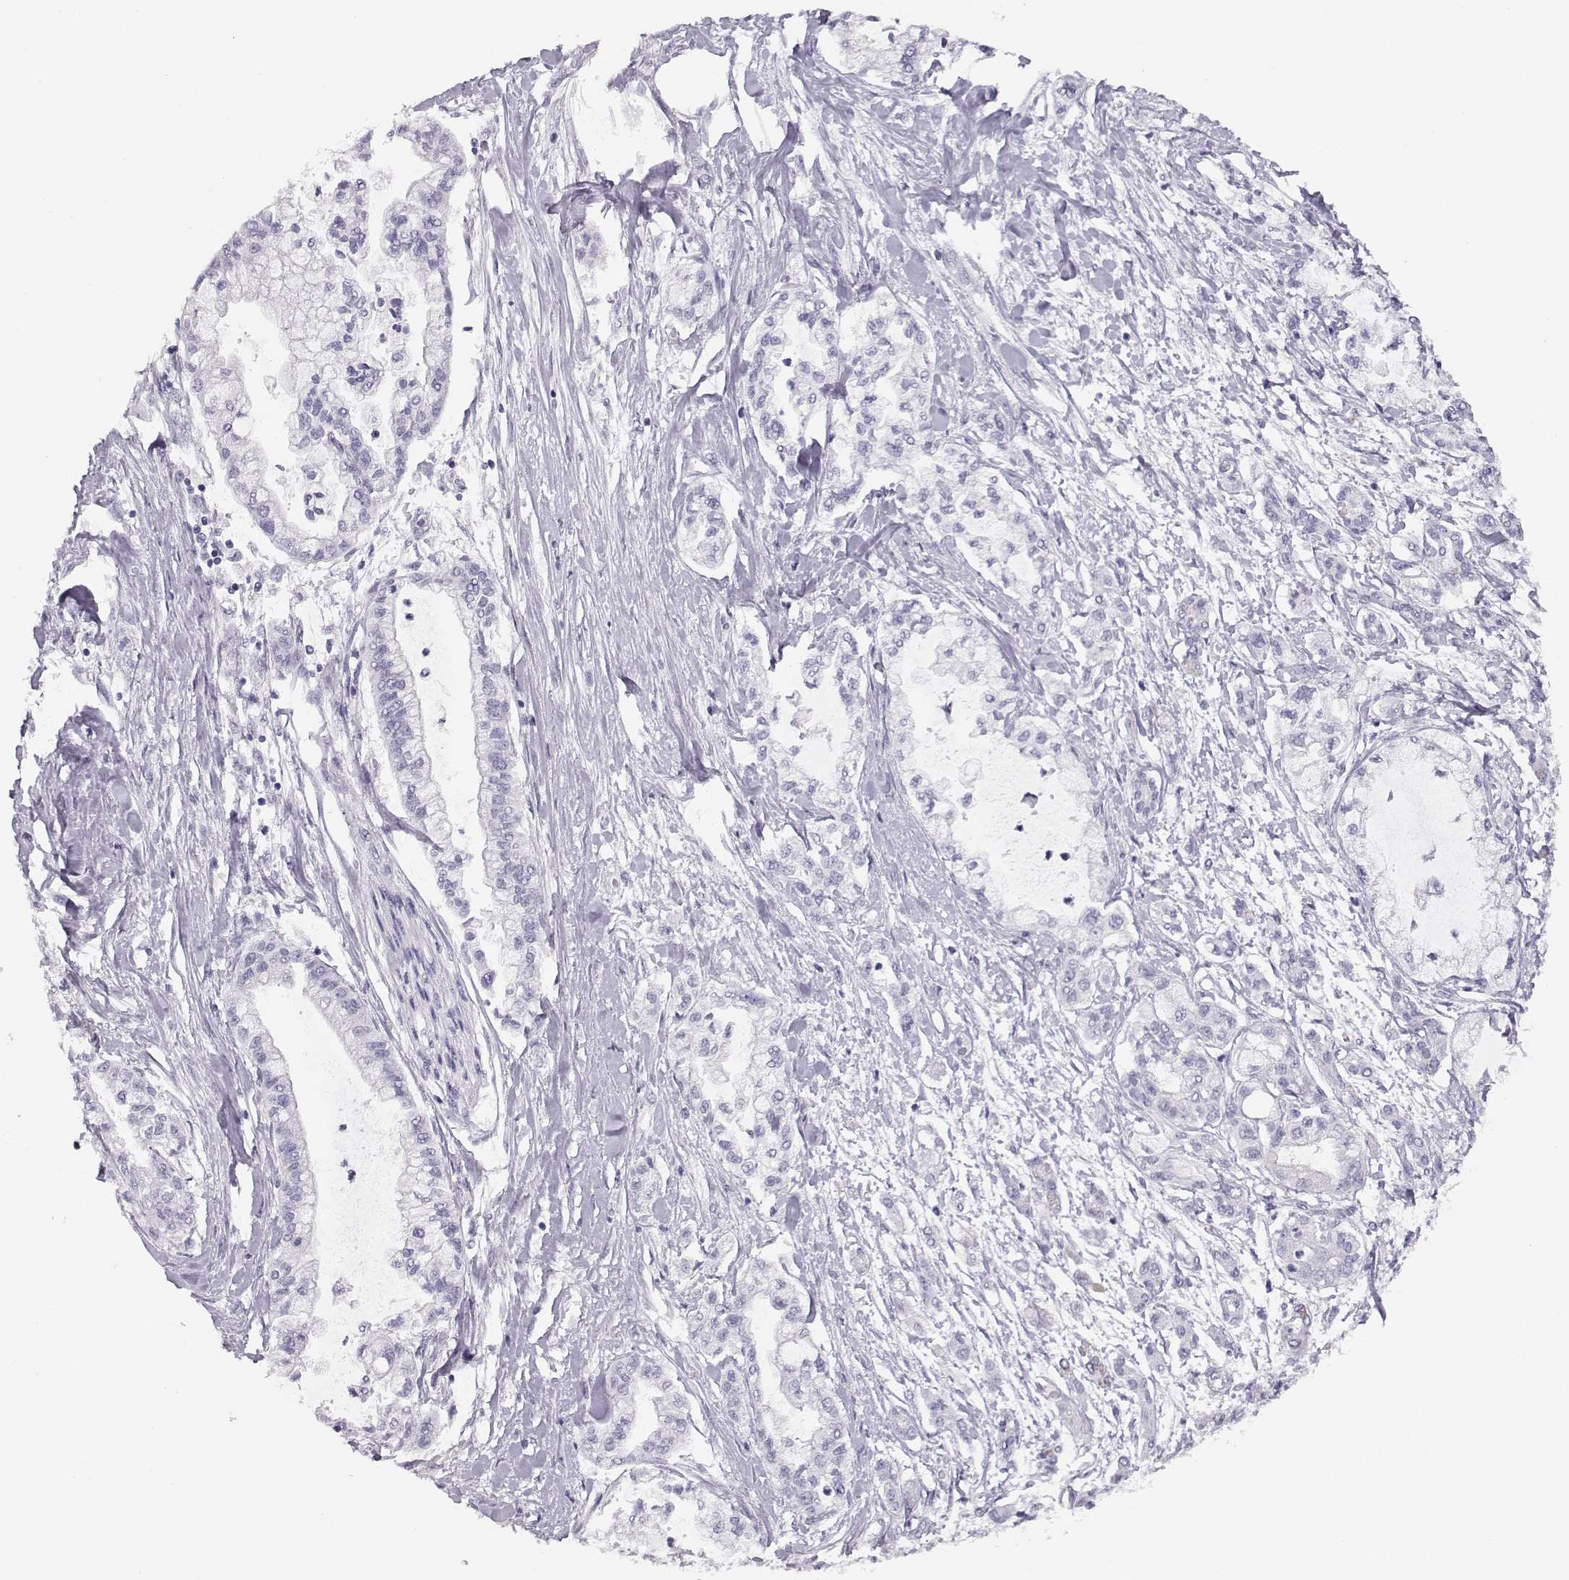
{"staining": {"intensity": "negative", "quantity": "none", "location": "none"}, "tissue": "pancreatic cancer", "cell_type": "Tumor cells", "image_type": "cancer", "snomed": [{"axis": "morphology", "description": "Adenocarcinoma, NOS"}, {"axis": "topography", "description": "Pancreas"}], "caption": "An immunohistochemistry micrograph of pancreatic cancer is shown. There is no staining in tumor cells of pancreatic cancer. The staining is performed using DAB brown chromogen with nuclei counter-stained in using hematoxylin.", "gene": "IMPG1", "patient": {"sex": "male", "age": 54}}